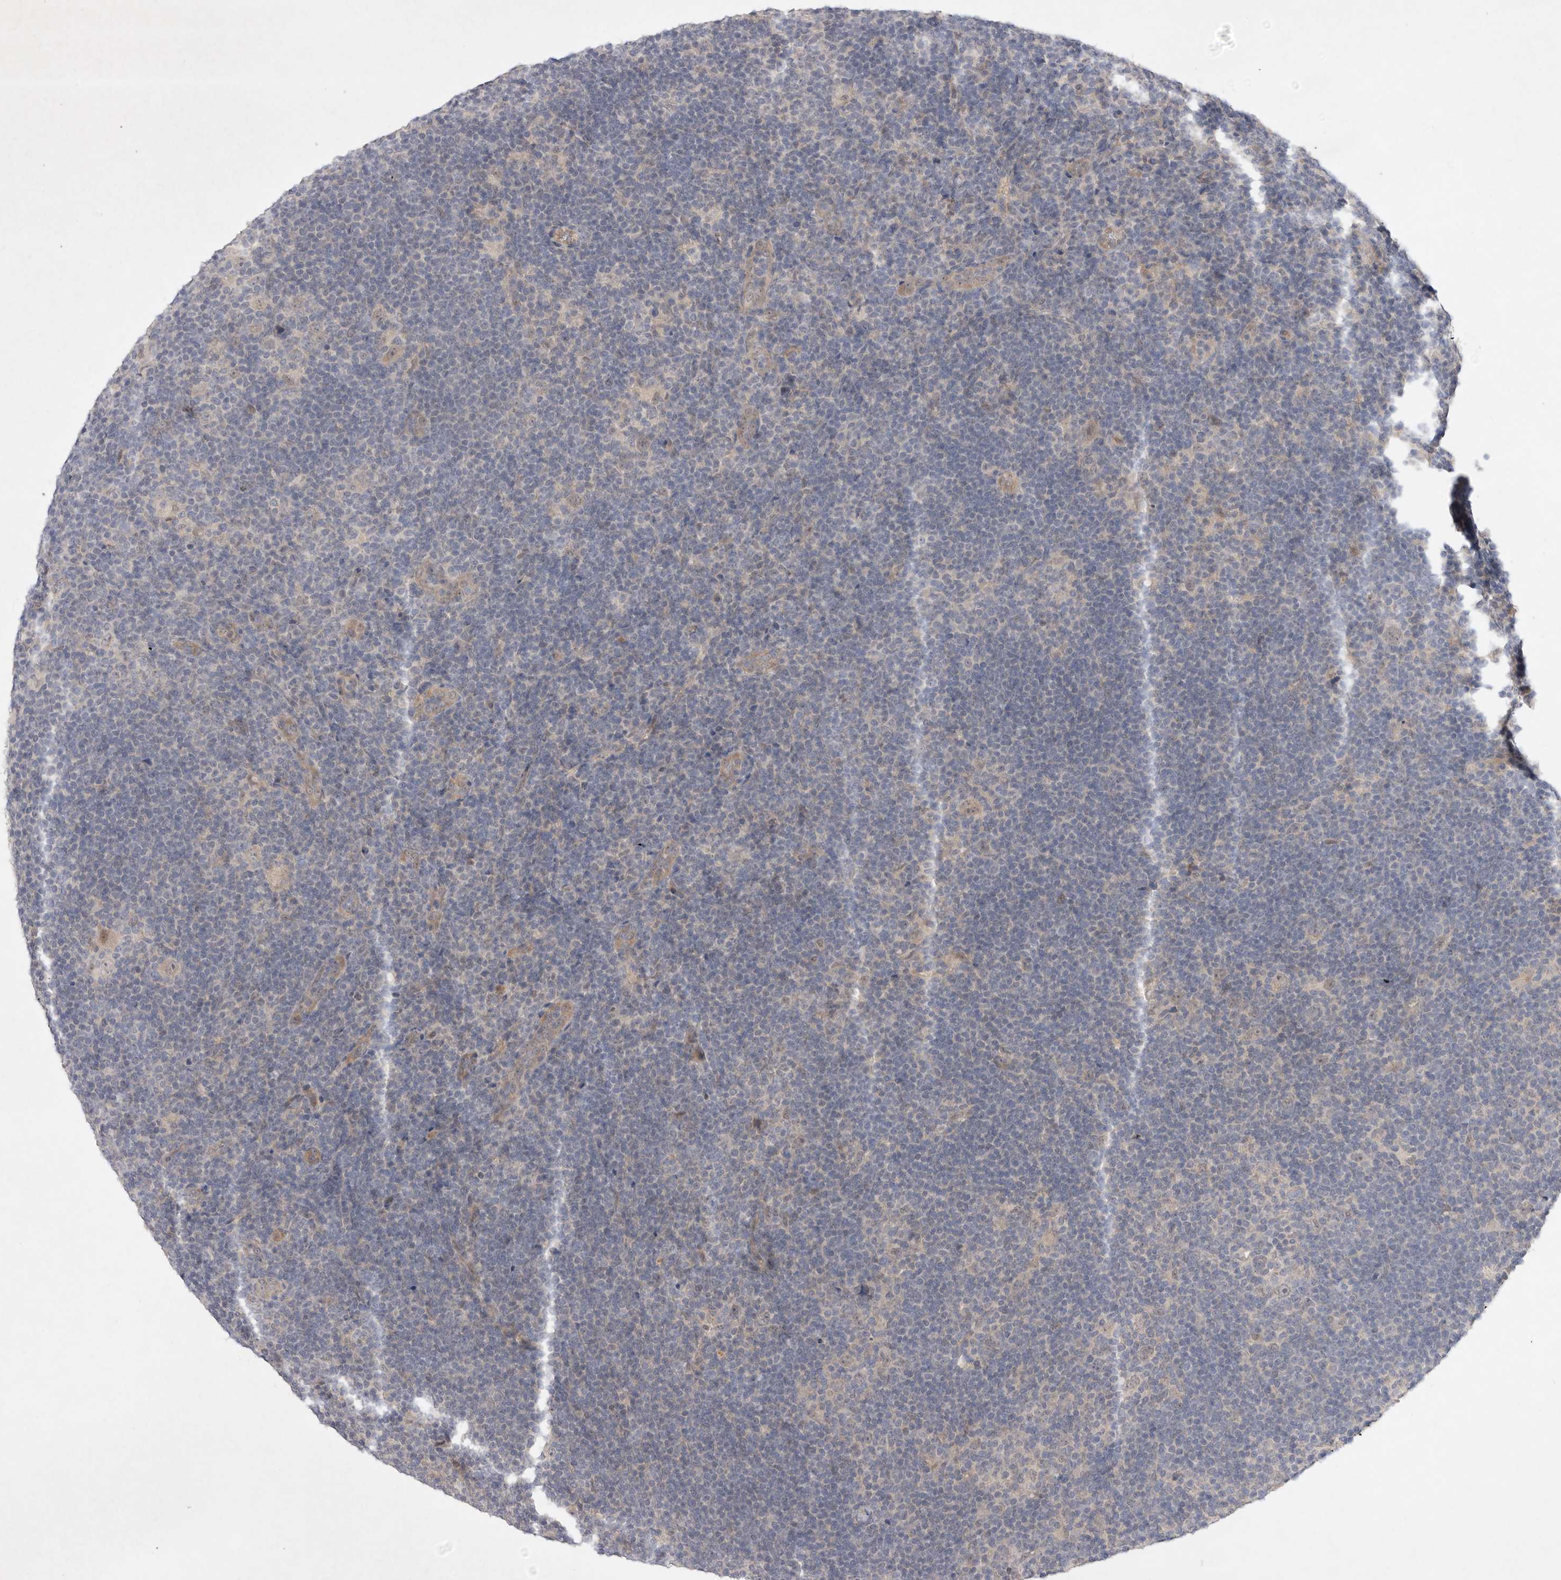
{"staining": {"intensity": "weak", "quantity": "<25%", "location": "cytoplasmic/membranous"}, "tissue": "lymphoma", "cell_type": "Tumor cells", "image_type": "cancer", "snomed": [{"axis": "morphology", "description": "Hodgkin's disease, NOS"}, {"axis": "topography", "description": "Lymph node"}], "caption": "The micrograph exhibits no staining of tumor cells in lymphoma.", "gene": "PTPDC1", "patient": {"sex": "female", "age": 57}}